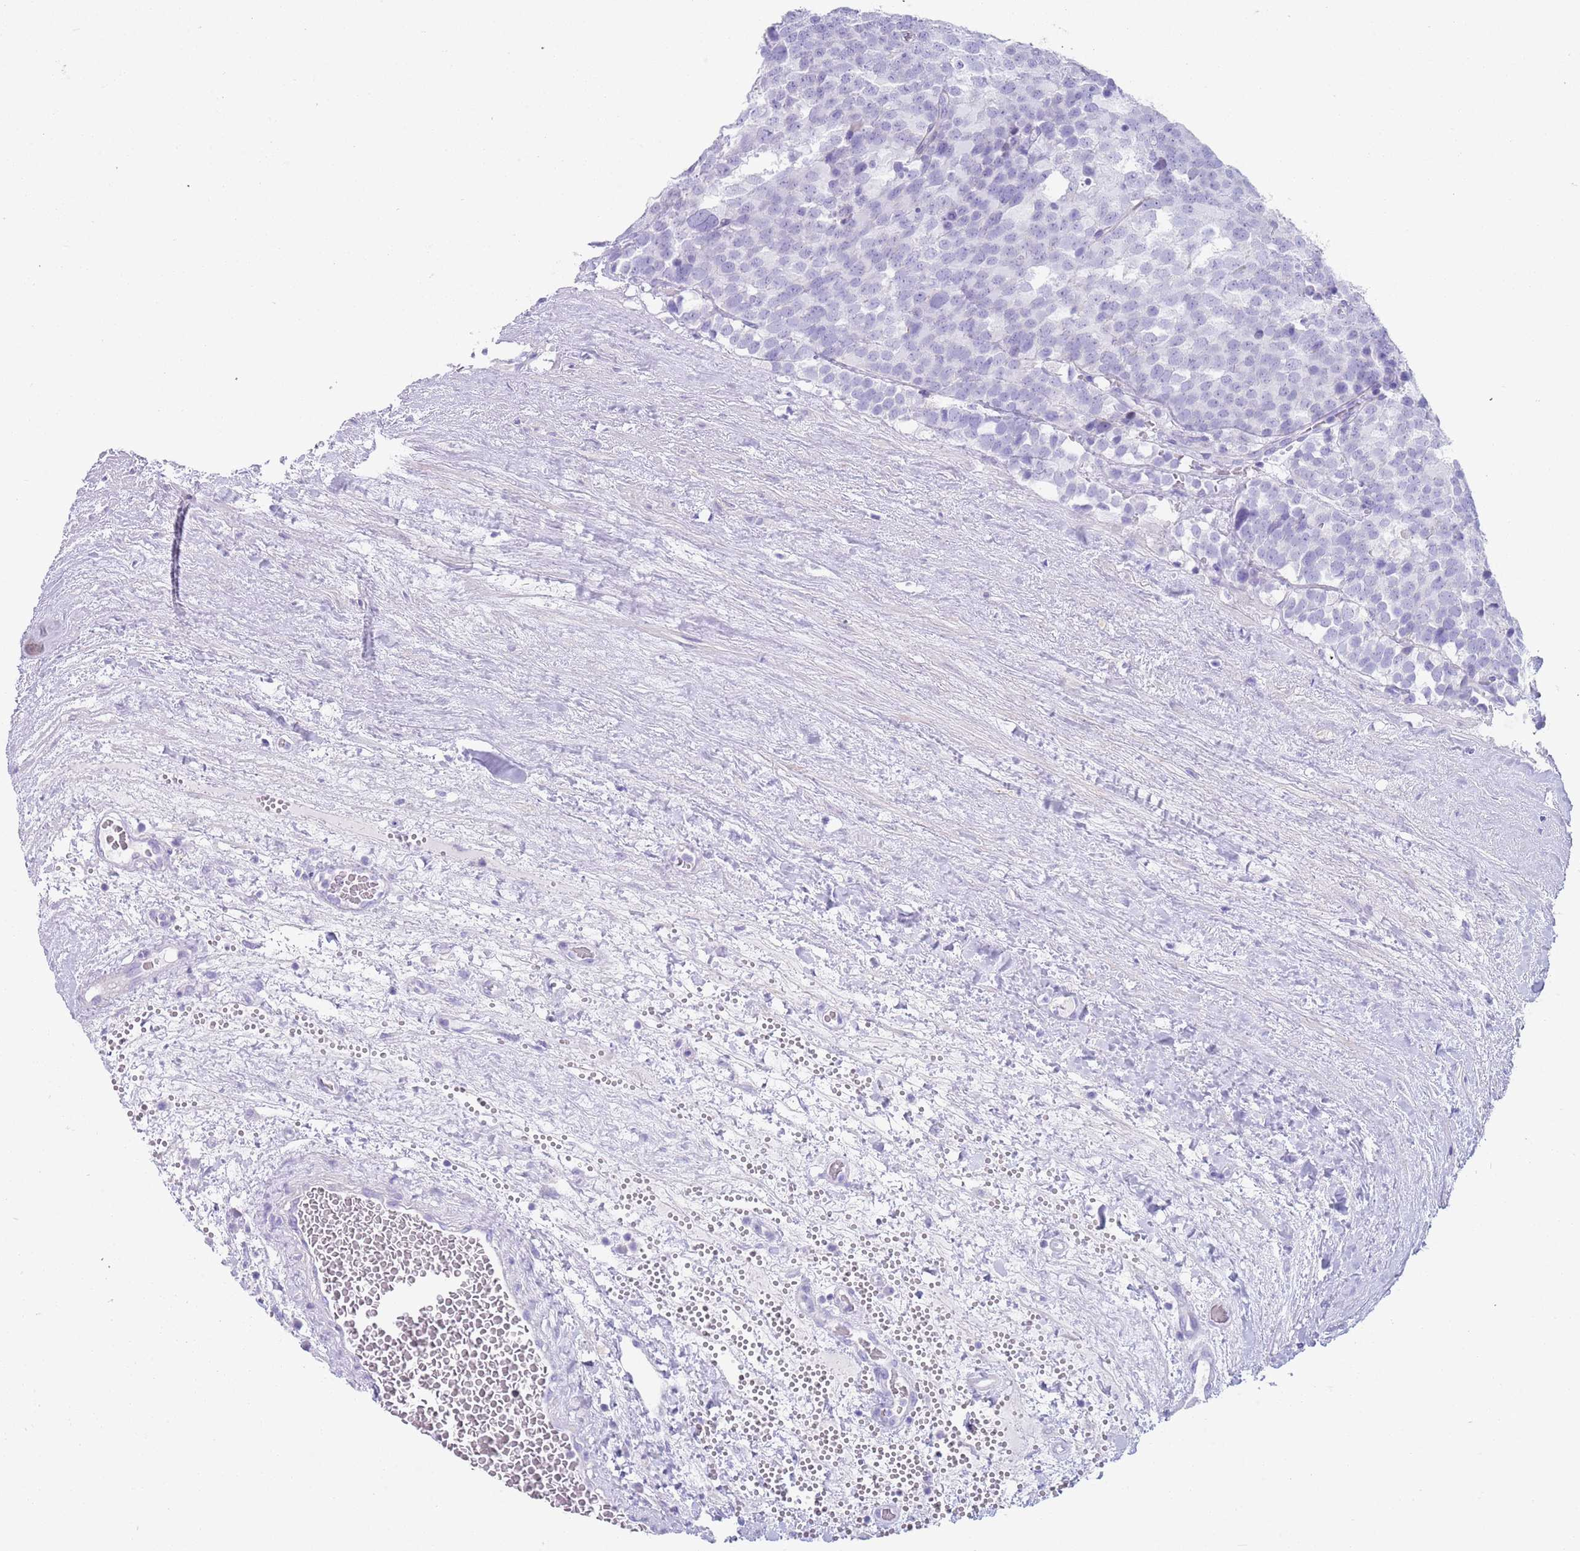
{"staining": {"intensity": "negative", "quantity": "none", "location": "none"}, "tissue": "testis cancer", "cell_type": "Tumor cells", "image_type": "cancer", "snomed": [{"axis": "morphology", "description": "Seminoma, NOS"}, {"axis": "topography", "description": "Testis"}], "caption": "Testis cancer (seminoma) was stained to show a protein in brown. There is no significant positivity in tumor cells.", "gene": "CPXM2", "patient": {"sex": "male", "age": 71}}